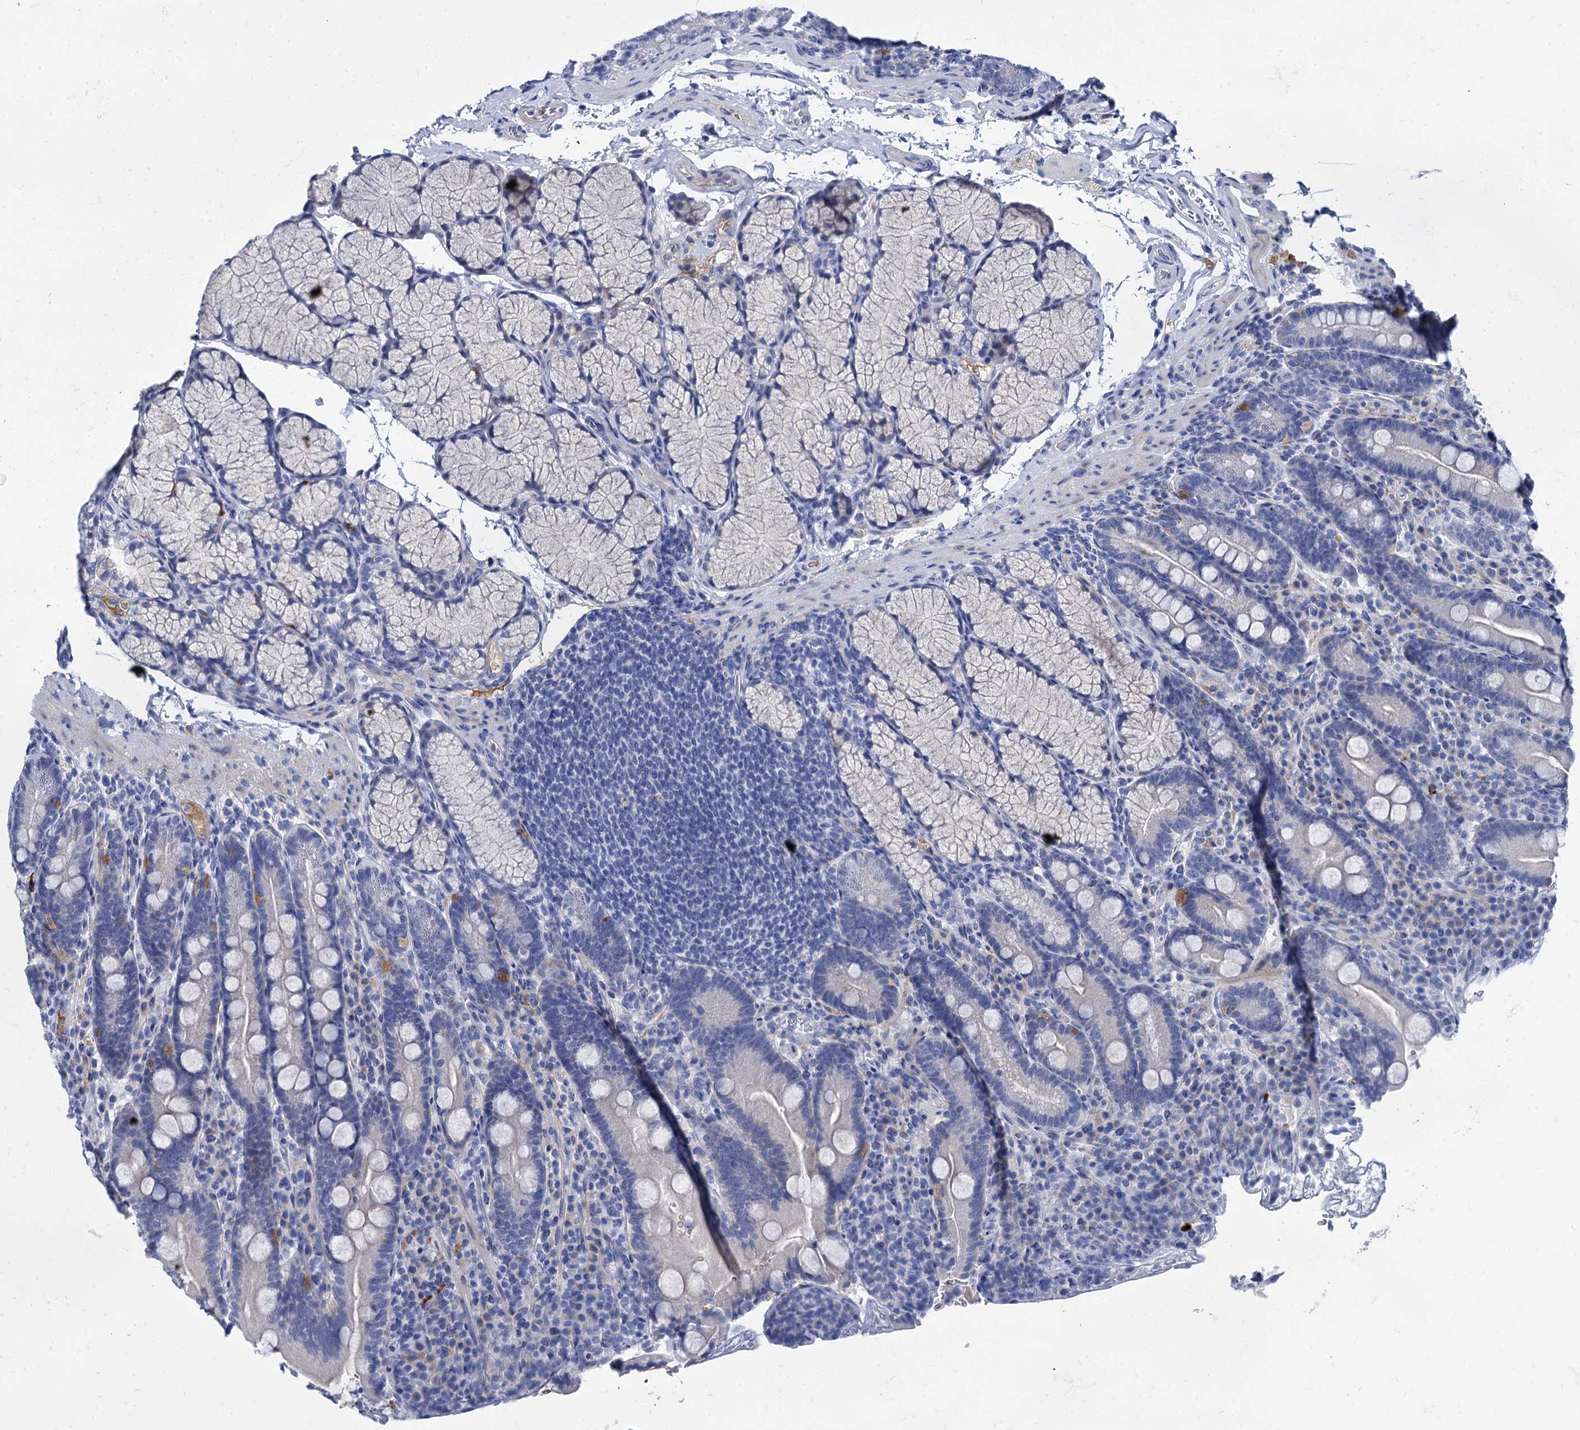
{"staining": {"intensity": "weak", "quantity": "<25%", "location": "cytoplasmic/membranous"}, "tissue": "duodenum", "cell_type": "Glandular cells", "image_type": "normal", "snomed": [{"axis": "morphology", "description": "Normal tissue, NOS"}, {"axis": "topography", "description": "Duodenum"}], "caption": "Immunohistochemistry (IHC) of unremarkable human duodenum reveals no expression in glandular cells.", "gene": "TMEM72", "patient": {"sex": "male", "age": 35}}